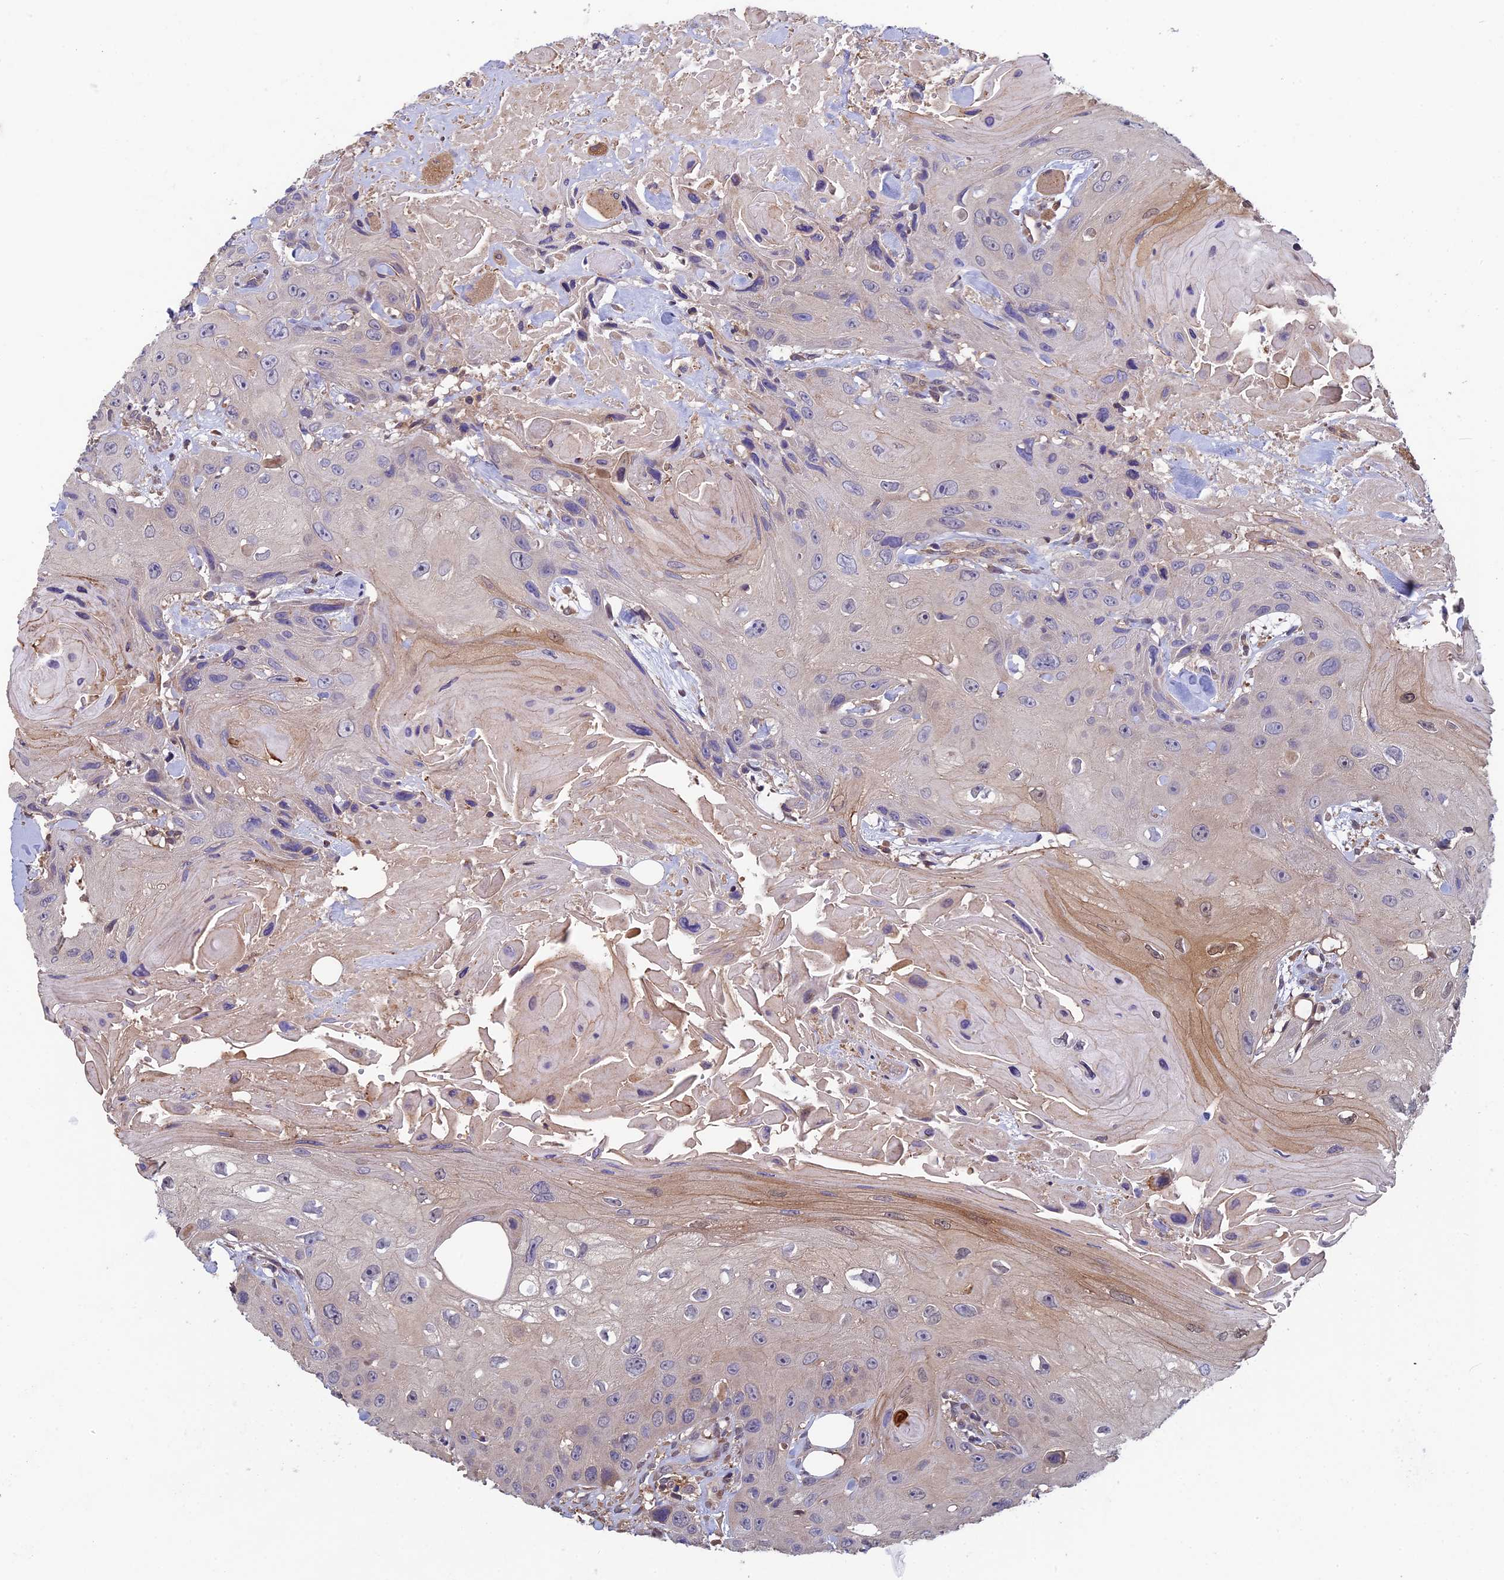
{"staining": {"intensity": "negative", "quantity": "none", "location": "none"}, "tissue": "head and neck cancer", "cell_type": "Tumor cells", "image_type": "cancer", "snomed": [{"axis": "morphology", "description": "Squamous cell carcinoma, NOS"}, {"axis": "topography", "description": "Head-Neck"}], "caption": "There is no significant positivity in tumor cells of squamous cell carcinoma (head and neck). (Stains: DAB immunohistochemistry with hematoxylin counter stain, Microscopy: brightfield microscopy at high magnification).", "gene": "LCMT1", "patient": {"sex": "male", "age": 81}}